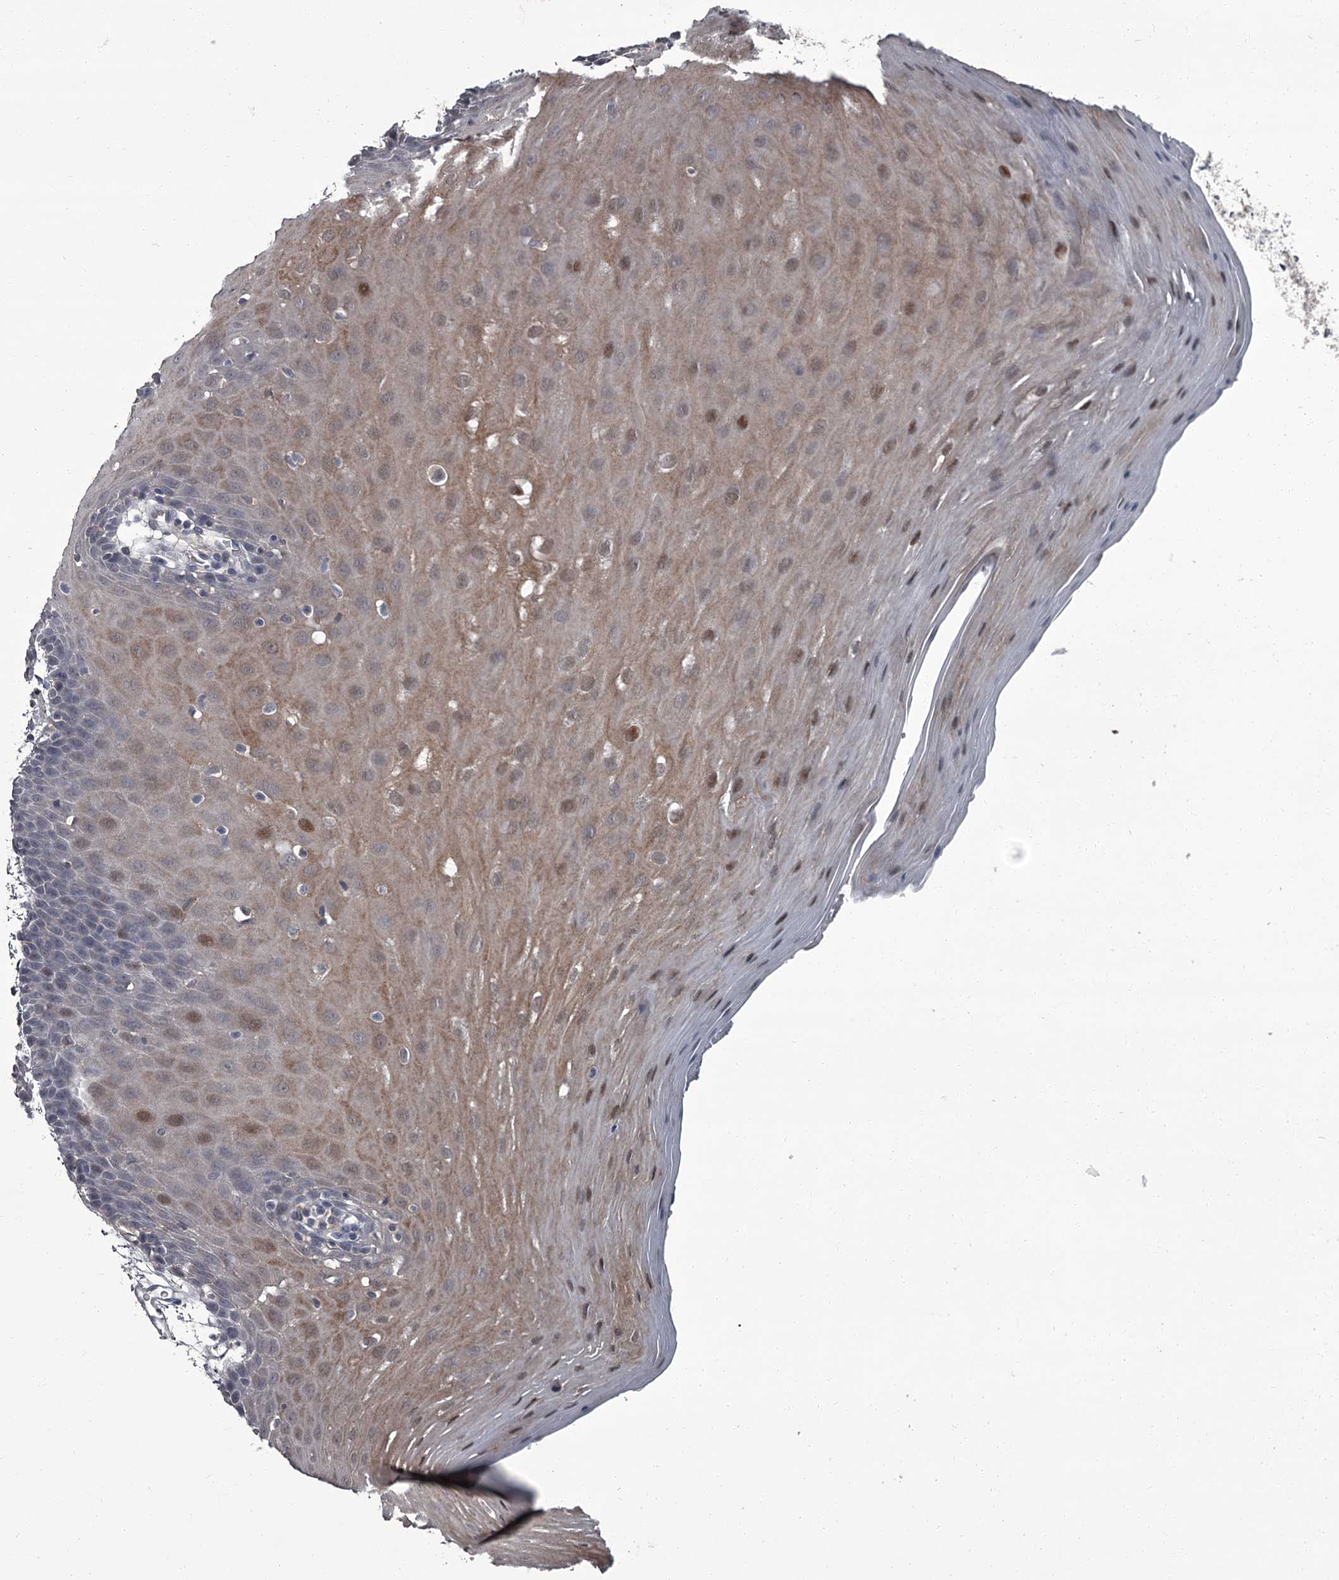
{"staining": {"intensity": "moderate", "quantity": "25%-75%", "location": "cytoplasmic/membranous,nuclear"}, "tissue": "oral mucosa", "cell_type": "Squamous epithelial cells", "image_type": "normal", "snomed": [{"axis": "morphology", "description": "Normal tissue, NOS"}, {"axis": "topography", "description": "Skeletal muscle"}, {"axis": "topography", "description": "Oral tissue"}, {"axis": "topography", "description": "Salivary gland"}, {"axis": "topography", "description": "Peripheral nerve tissue"}], "caption": "High-power microscopy captured an immunohistochemistry (IHC) photomicrograph of unremarkable oral mucosa, revealing moderate cytoplasmic/membranous,nuclear expression in approximately 25%-75% of squamous epithelial cells. (DAB IHC with brightfield microscopy, high magnification).", "gene": "FLVCR2", "patient": {"sex": "male", "age": 54}}